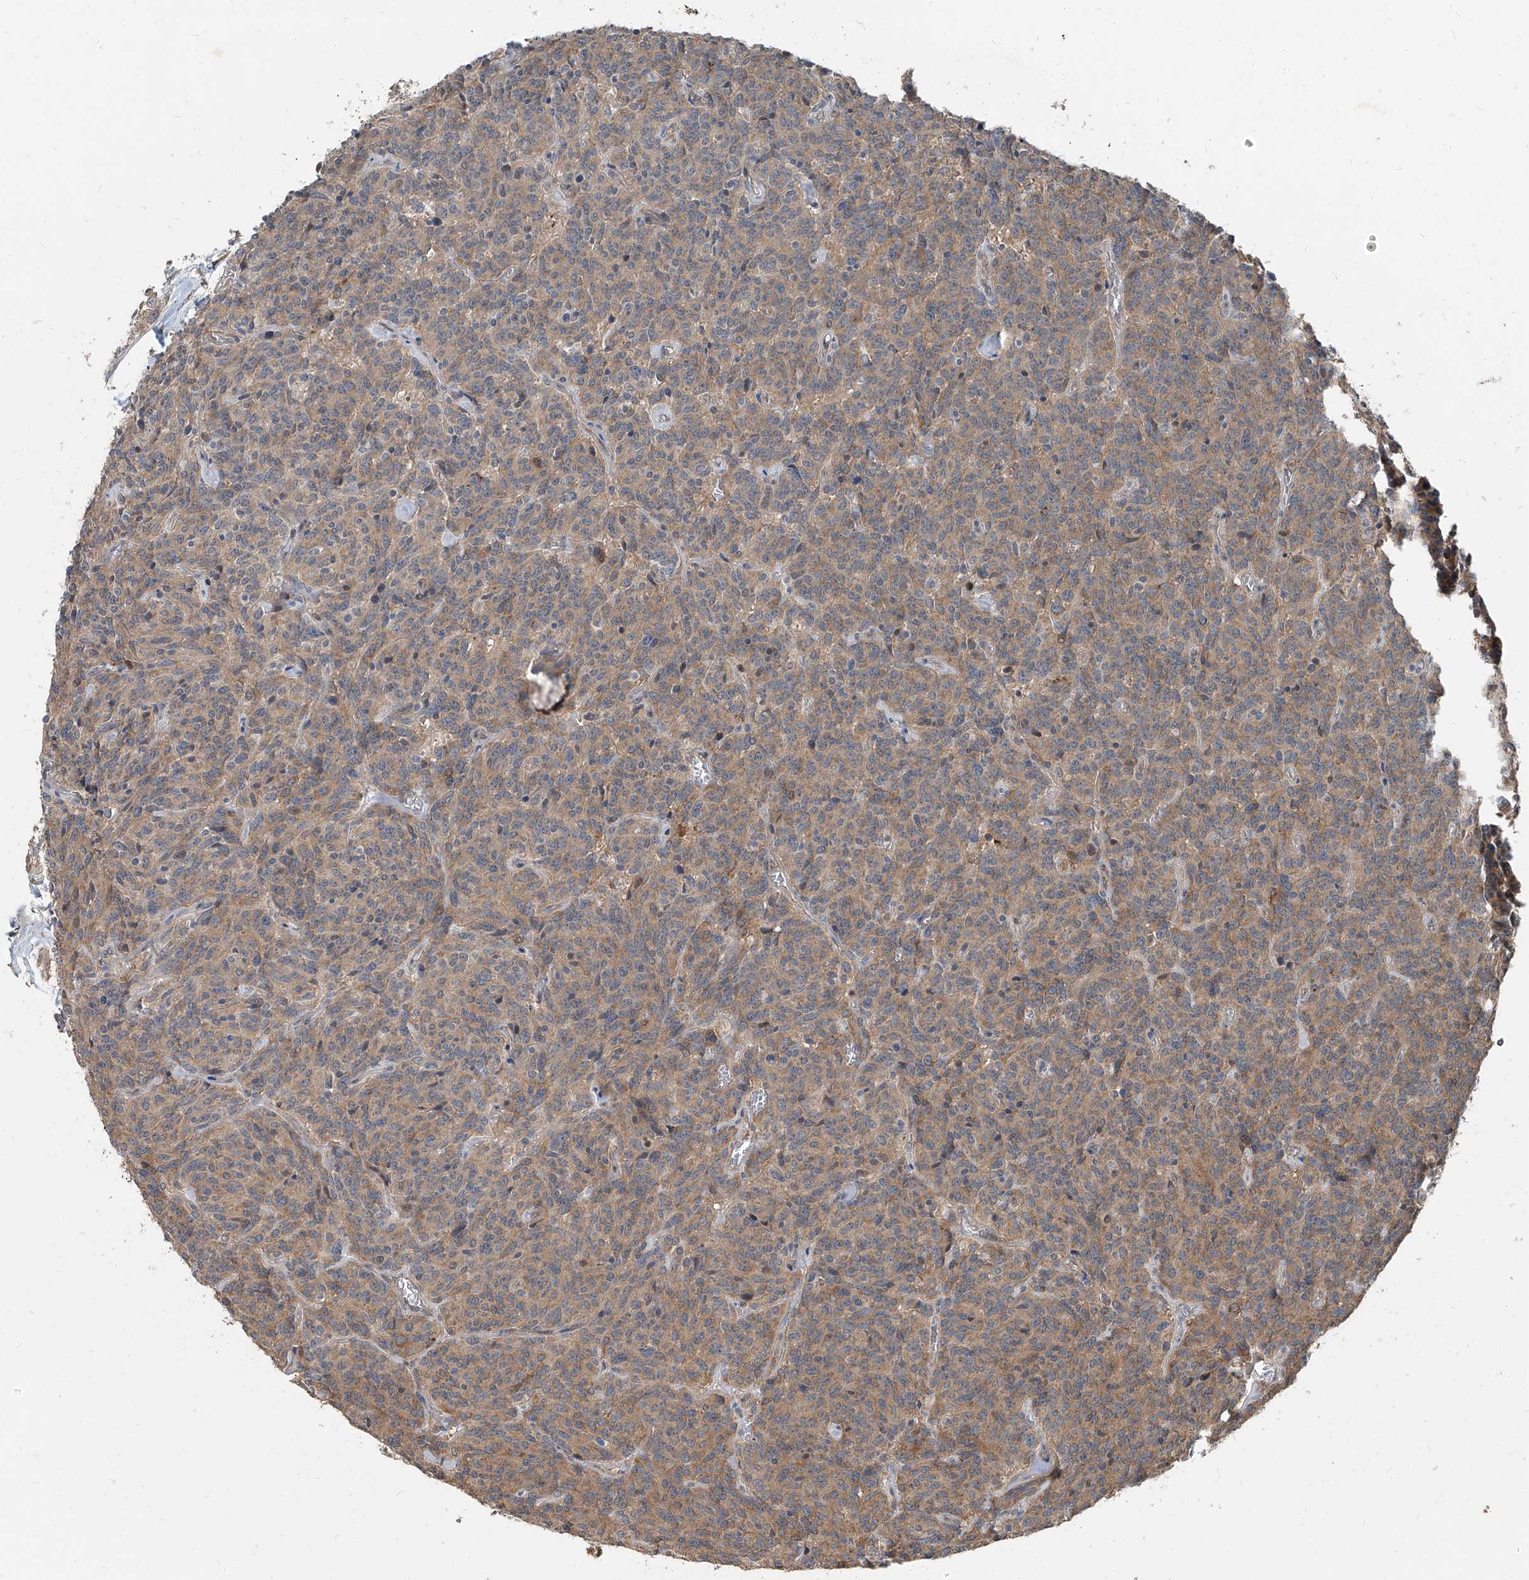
{"staining": {"intensity": "moderate", "quantity": ">75%", "location": "cytoplasmic/membranous"}, "tissue": "carcinoid", "cell_type": "Tumor cells", "image_type": "cancer", "snomed": [{"axis": "morphology", "description": "Carcinoid, malignant, NOS"}, {"axis": "topography", "description": "Lung"}], "caption": "Carcinoid stained with DAB (3,3'-diaminobenzidine) immunohistochemistry (IHC) demonstrates medium levels of moderate cytoplasmic/membranous expression in approximately >75% of tumor cells.", "gene": "CCN1", "patient": {"sex": "female", "age": 46}}